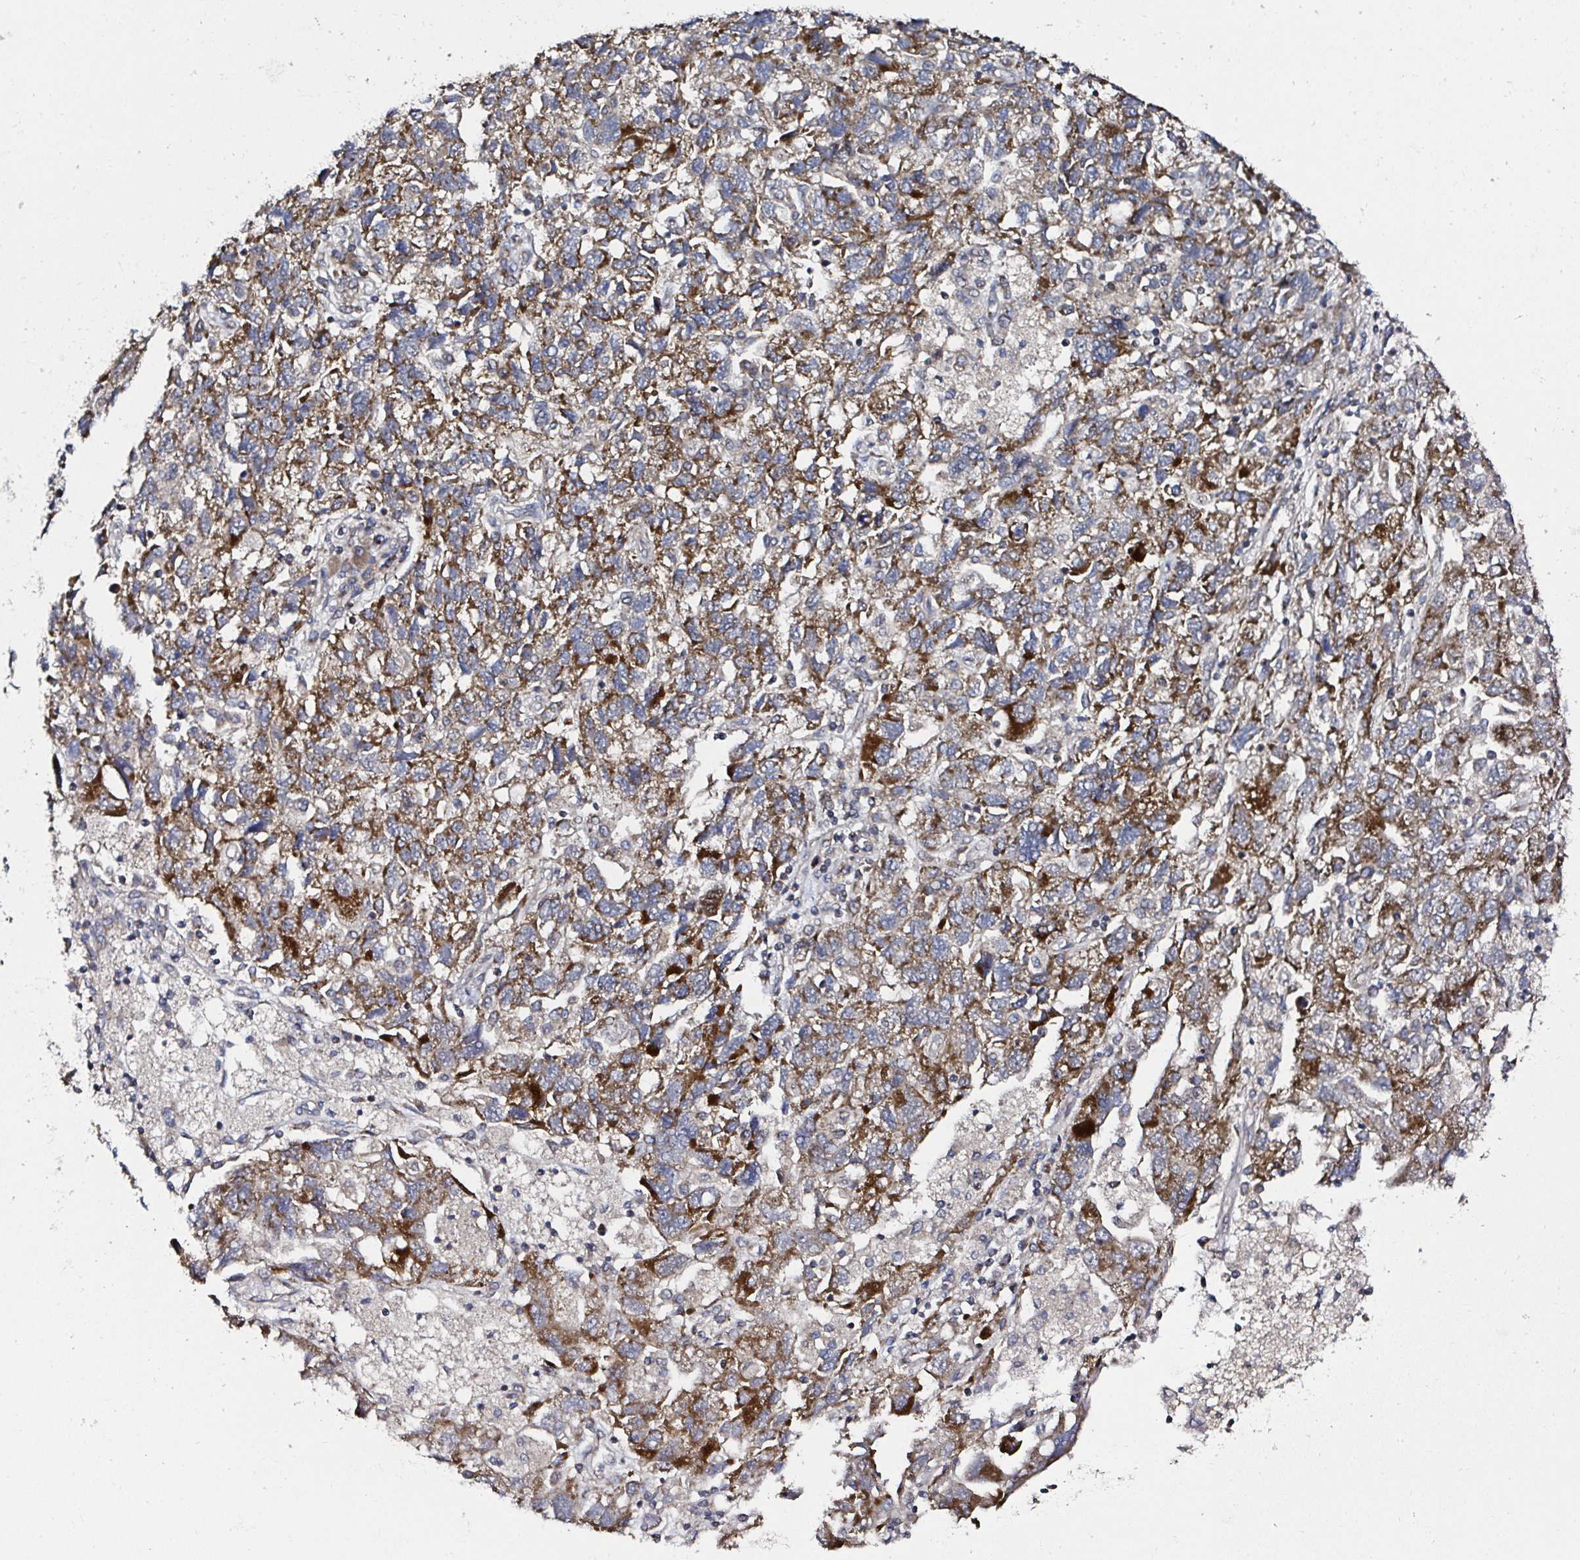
{"staining": {"intensity": "strong", "quantity": ">75%", "location": "cytoplasmic/membranous"}, "tissue": "ovarian cancer", "cell_type": "Tumor cells", "image_type": "cancer", "snomed": [{"axis": "morphology", "description": "Carcinoma, NOS"}, {"axis": "morphology", "description": "Cystadenocarcinoma, serous, NOS"}, {"axis": "topography", "description": "Ovary"}], "caption": "Immunohistochemical staining of human ovarian carcinoma demonstrates high levels of strong cytoplasmic/membranous protein positivity in about >75% of tumor cells.", "gene": "ATAD3B", "patient": {"sex": "female", "age": 69}}